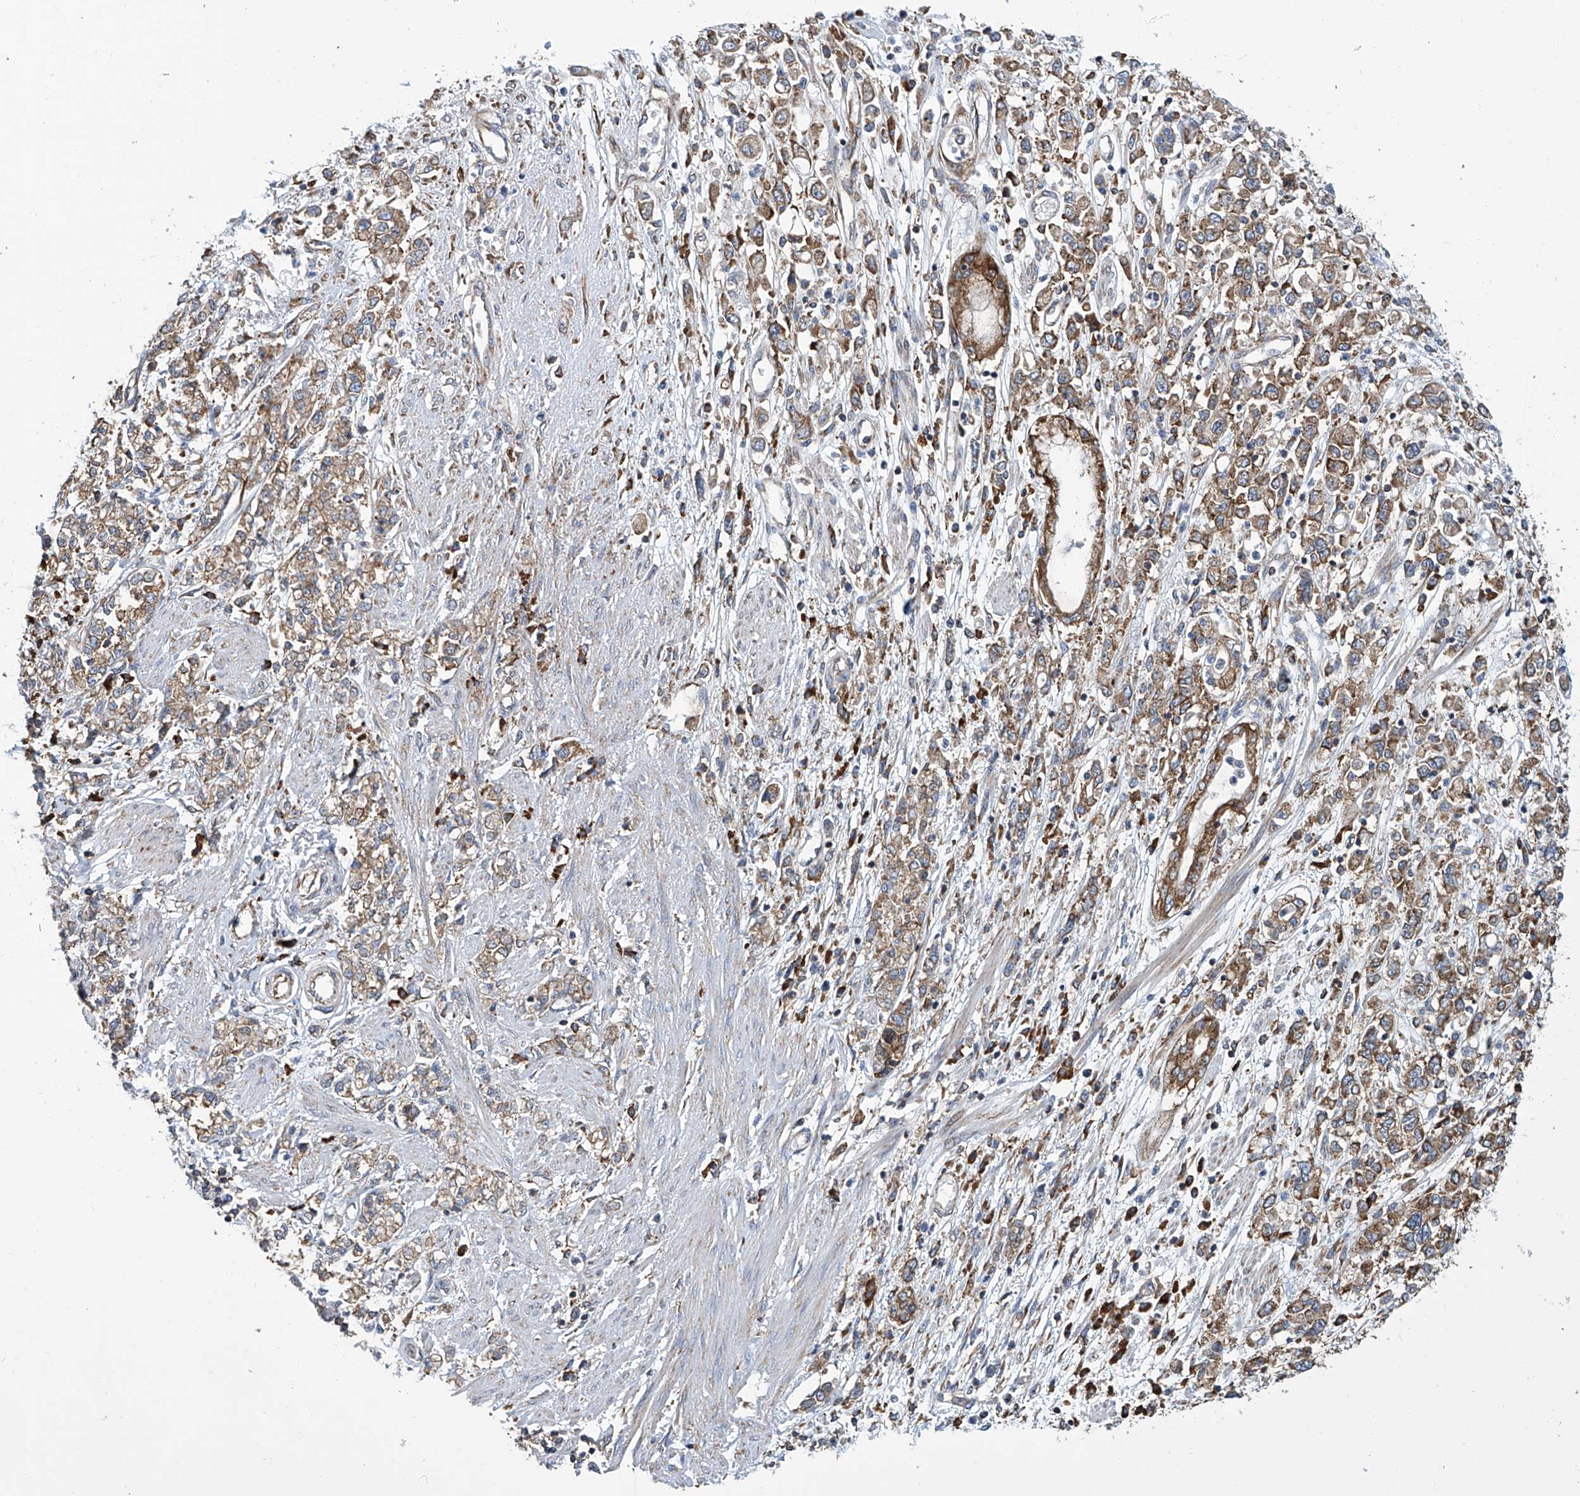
{"staining": {"intensity": "moderate", "quantity": ">75%", "location": "cytoplasmic/membranous"}, "tissue": "stomach cancer", "cell_type": "Tumor cells", "image_type": "cancer", "snomed": [{"axis": "morphology", "description": "Adenocarcinoma, NOS"}, {"axis": "topography", "description": "Stomach"}], "caption": "This is a photomicrograph of immunohistochemistry (IHC) staining of stomach adenocarcinoma, which shows moderate expression in the cytoplasmic/membranous of tumor cells.", "gene": "SENP2", "patient": {"sex": "female", "age": 76}}